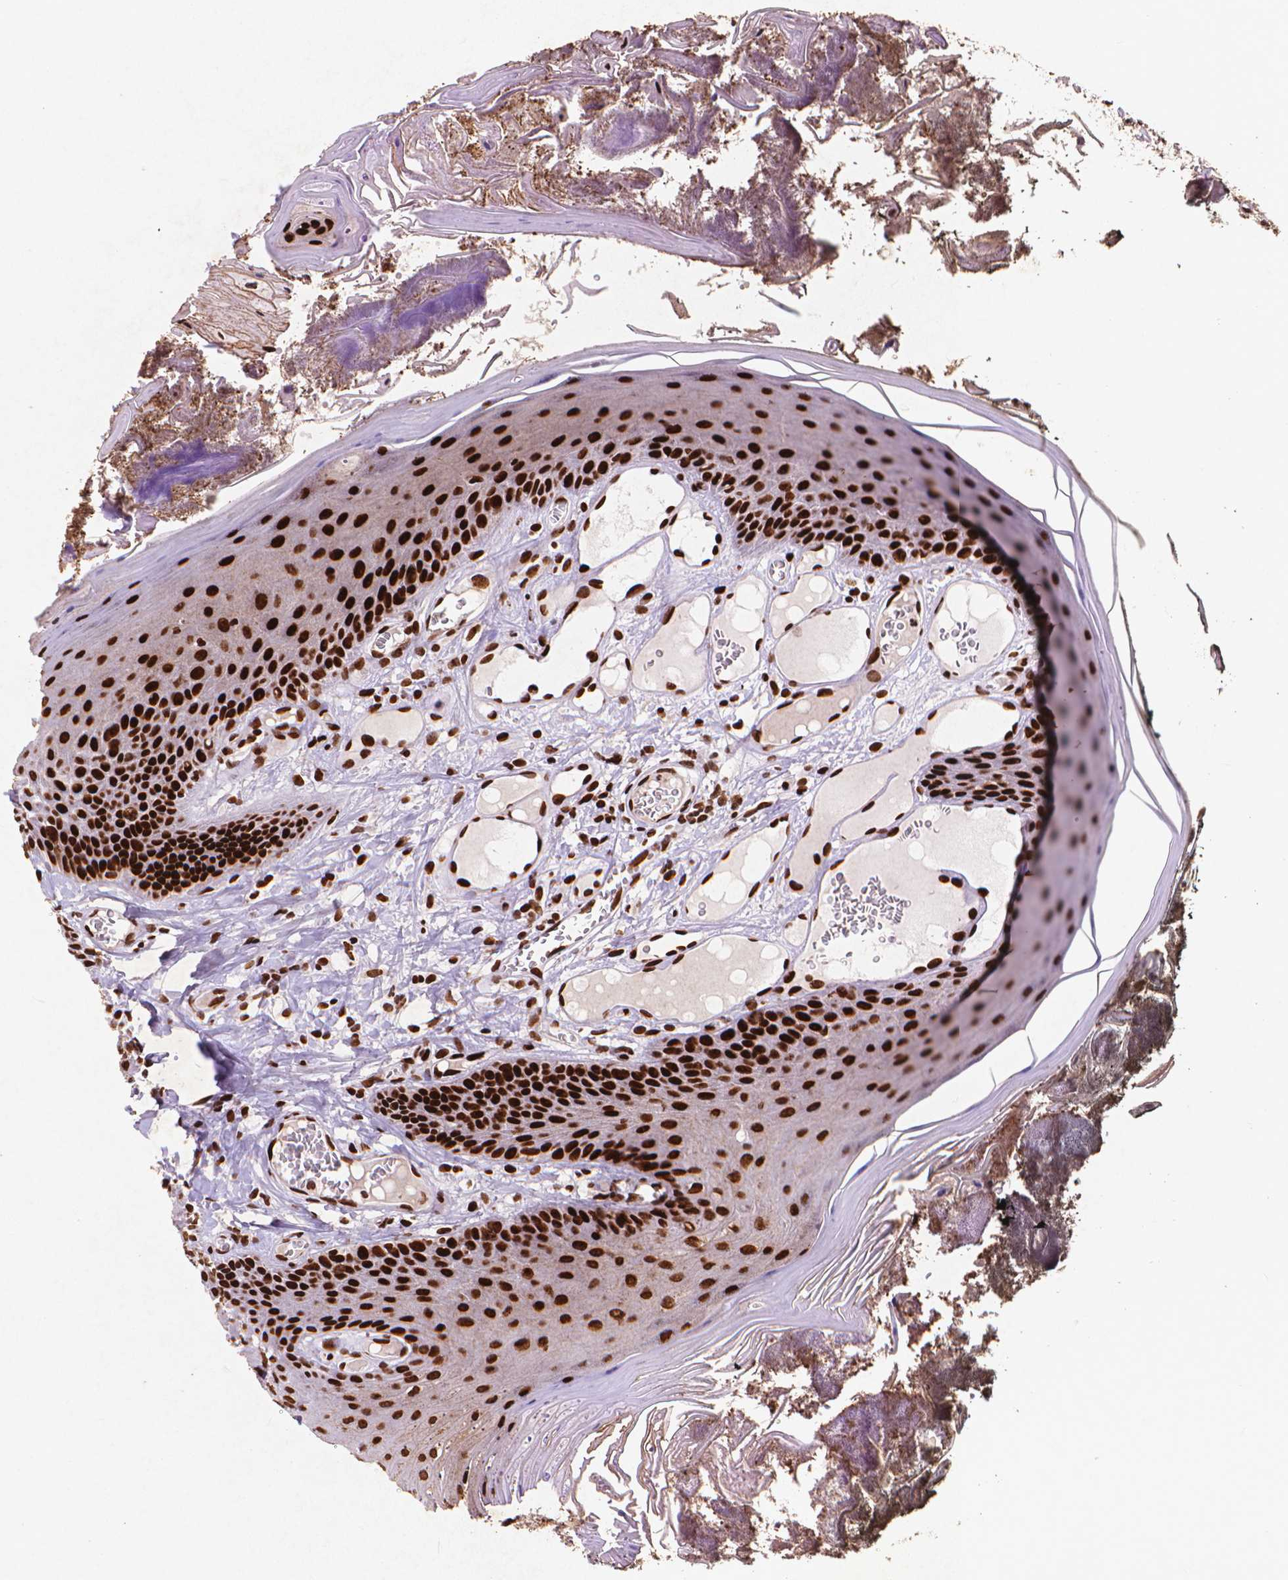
{"staining": {"intensity": "strong", "quantity": ">75%", "location": "nuclear"}, "tissue": "oral mucosa", "cell_type": "Squamous epithelial cells", "image_type": "normal", "snomed": [{"axis": "morphology", "description": "Normal tissue, NOS"}, {"axis": "topography", "description": "Oral tissue"}], "caption": "The micrograph displays staining of unremarkable oral mucosa, revealing strong nuclear protein positivity (brown color) within squamous epithelial cells.", "gene": "CITED2", "patient": {"sex": "male", "age": 9}}